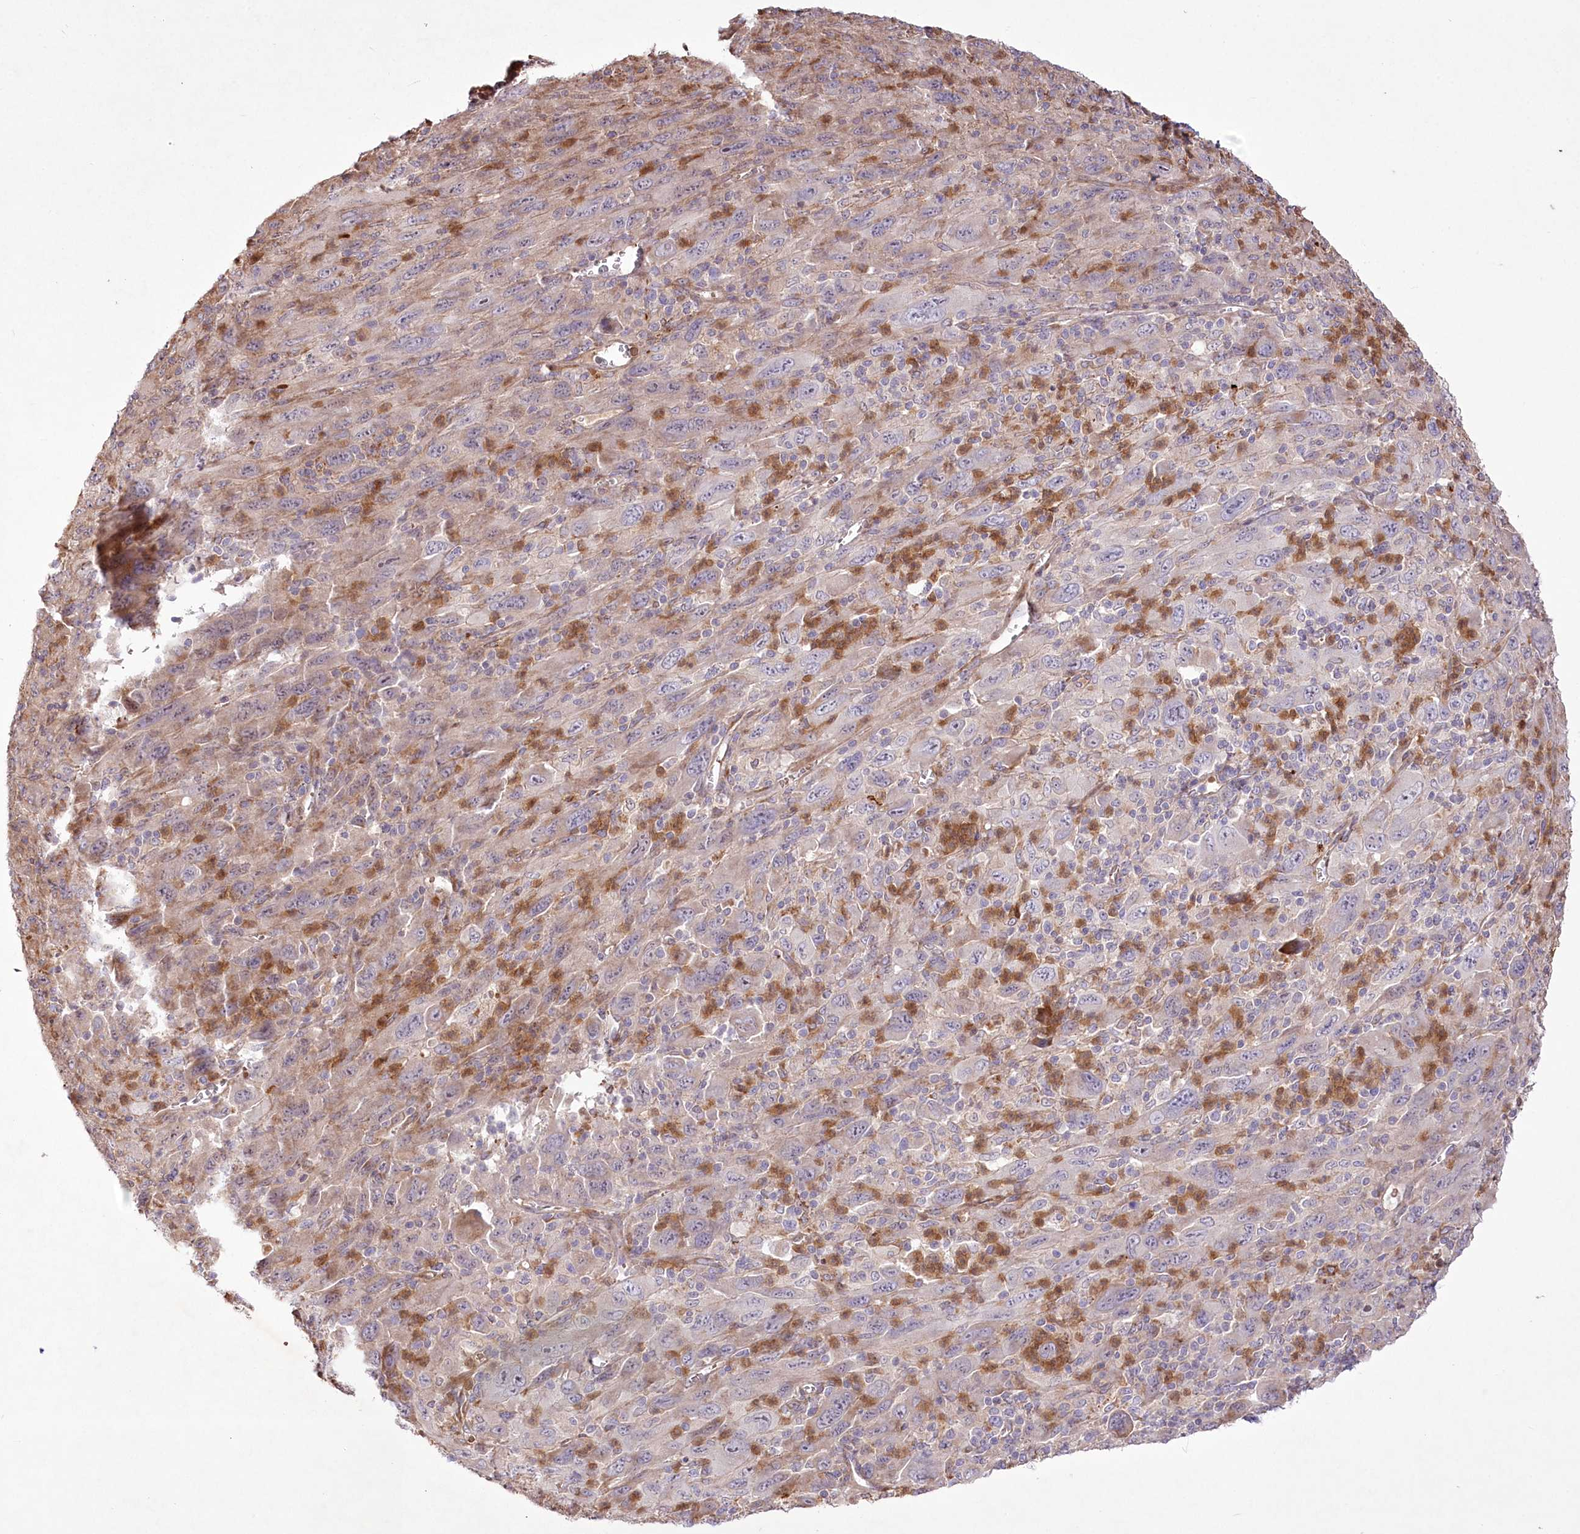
{"staining": {"intensity": "weak", "quantity": "<25%", "location": "cytoplasmic/membranous"}, "tissue": "melanoma", "cell_type": "Tumor cells", "image_type": "cancer", "snomed": [{"axis": "morphology", "description": "Malignant melanoma, Metastatic site"}, {"axis": "topography", "description": "Skin"}], "caption": "Histopathology image shows no protein positivity in tumor cells of malignant melanoma (metastatic site) tissue.", "gene": "RNF24", "patient": {"sex": "female", "age": 56}}